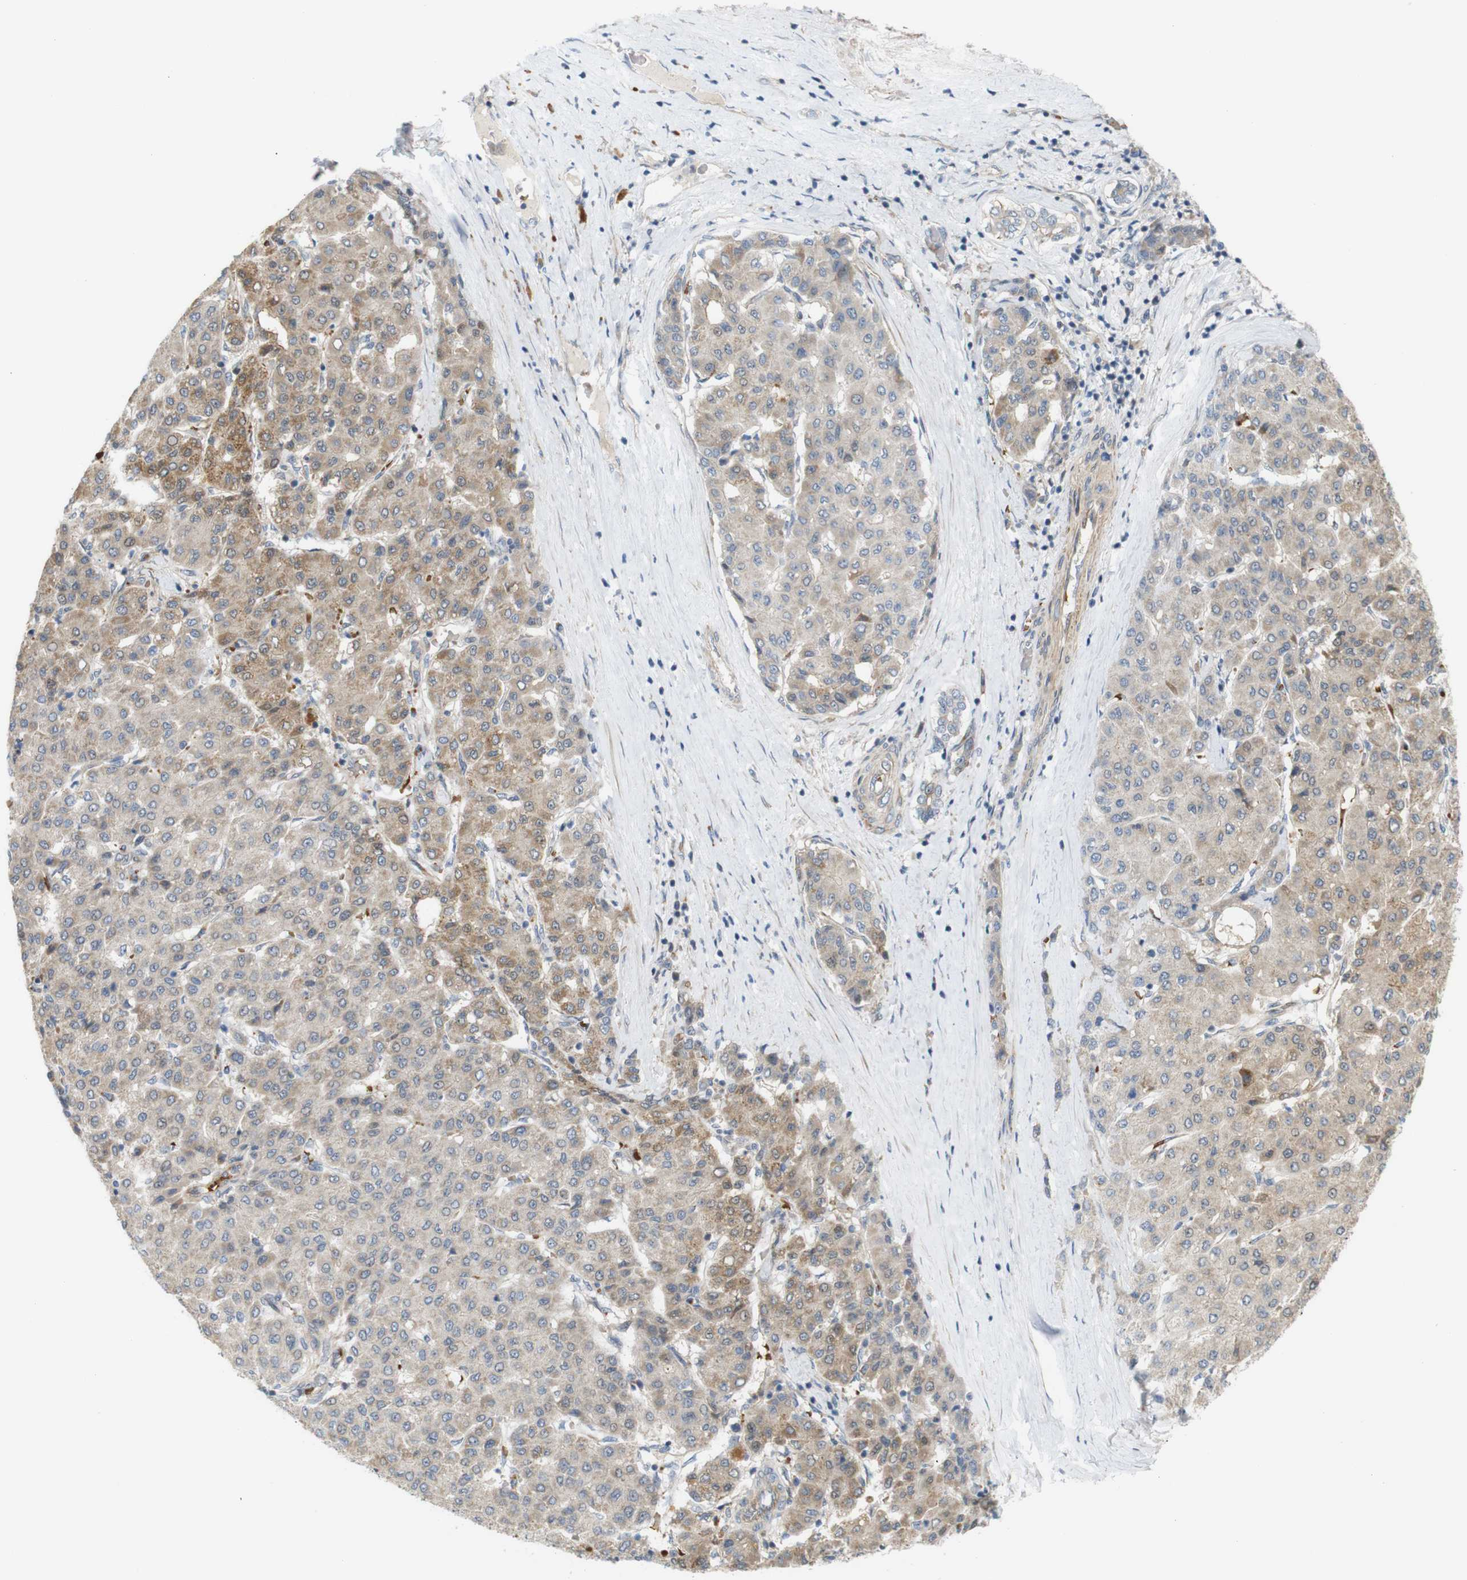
{"staining": {"intensity": "weak", "quantity": ">75%", "location": "cytoplasmic/membranous"}, "tissue": "liver cancer", "cell_type": "Tumor cells", "image_type": "cancer", "snomed": [{"axis": "morphology", "description": "Carcinoma, Hepatocellular, NOS"}, {"axis": "topography", "description": "Liver"}], "caption": "The immunohistochemical stain shows weak cytoplasmic/membranous staining in tumor cells of liver hepatocellular carcinoma tissue. Using DAB (brown) and hematoxylin (blue) stains, captured at high magnification using brightfield microscopy.", "gene": "RPTOR", "patient": {"sex": "male", "age": 65}}